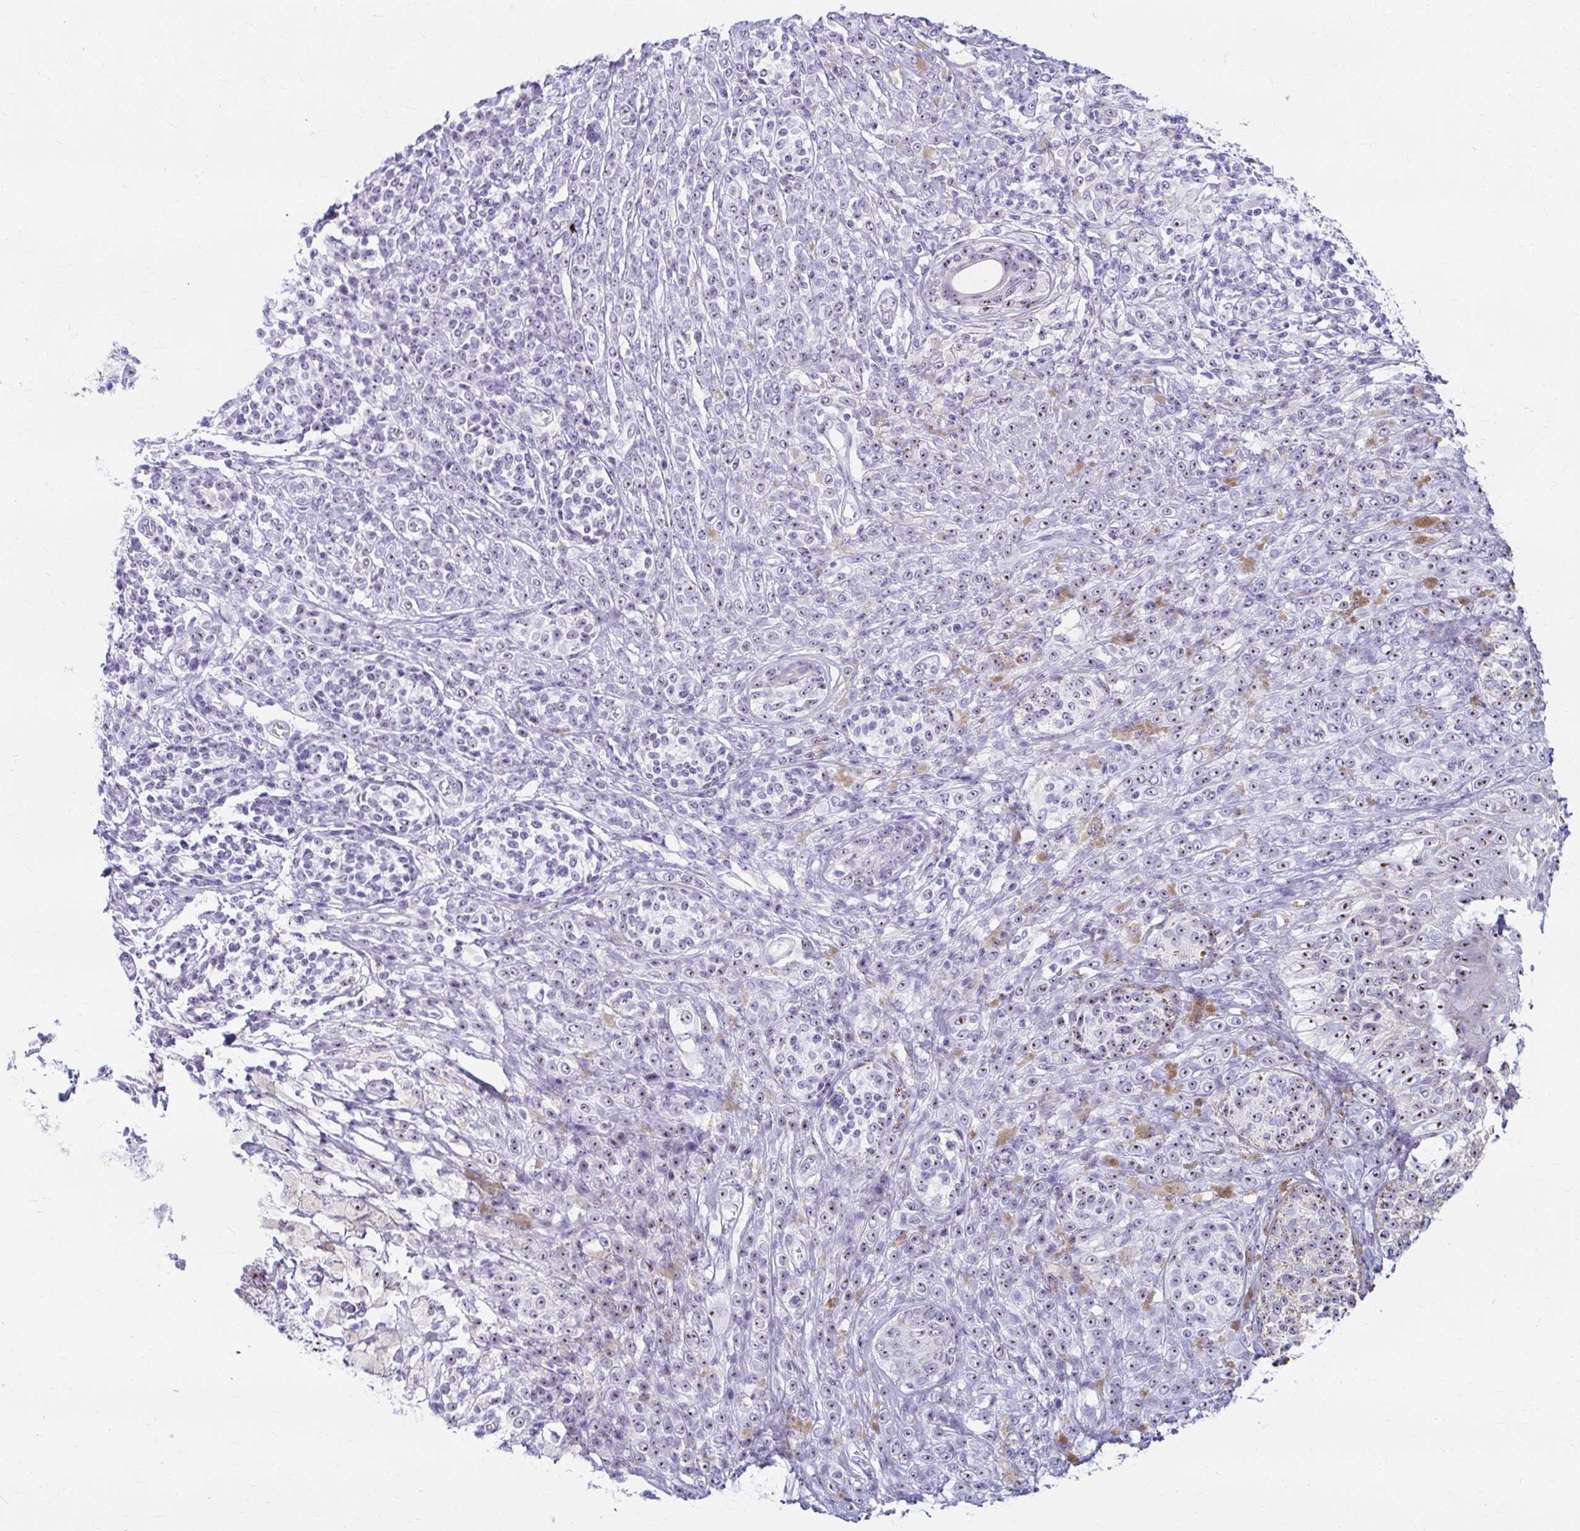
{"staining": {"intensity": "weak", "quantity": "25%-75%", "location": "nuclear"}, "tissue": "melanoma", "cell_type": "Tumor cells", "image_type": "cancer", "snomed": [{"axis": "morphology", "description": "Malignant melanoma, NOS"}, {"axis": "topography", "description": "Skin"}], "caption": "Immunohistochemical staining of melanoma reveals low levels of weak nuclear staining in approximately 25%-75% of tumor cells.", "gene": "FTSJ3", "patient": {"sex": "male", "age": 42}}